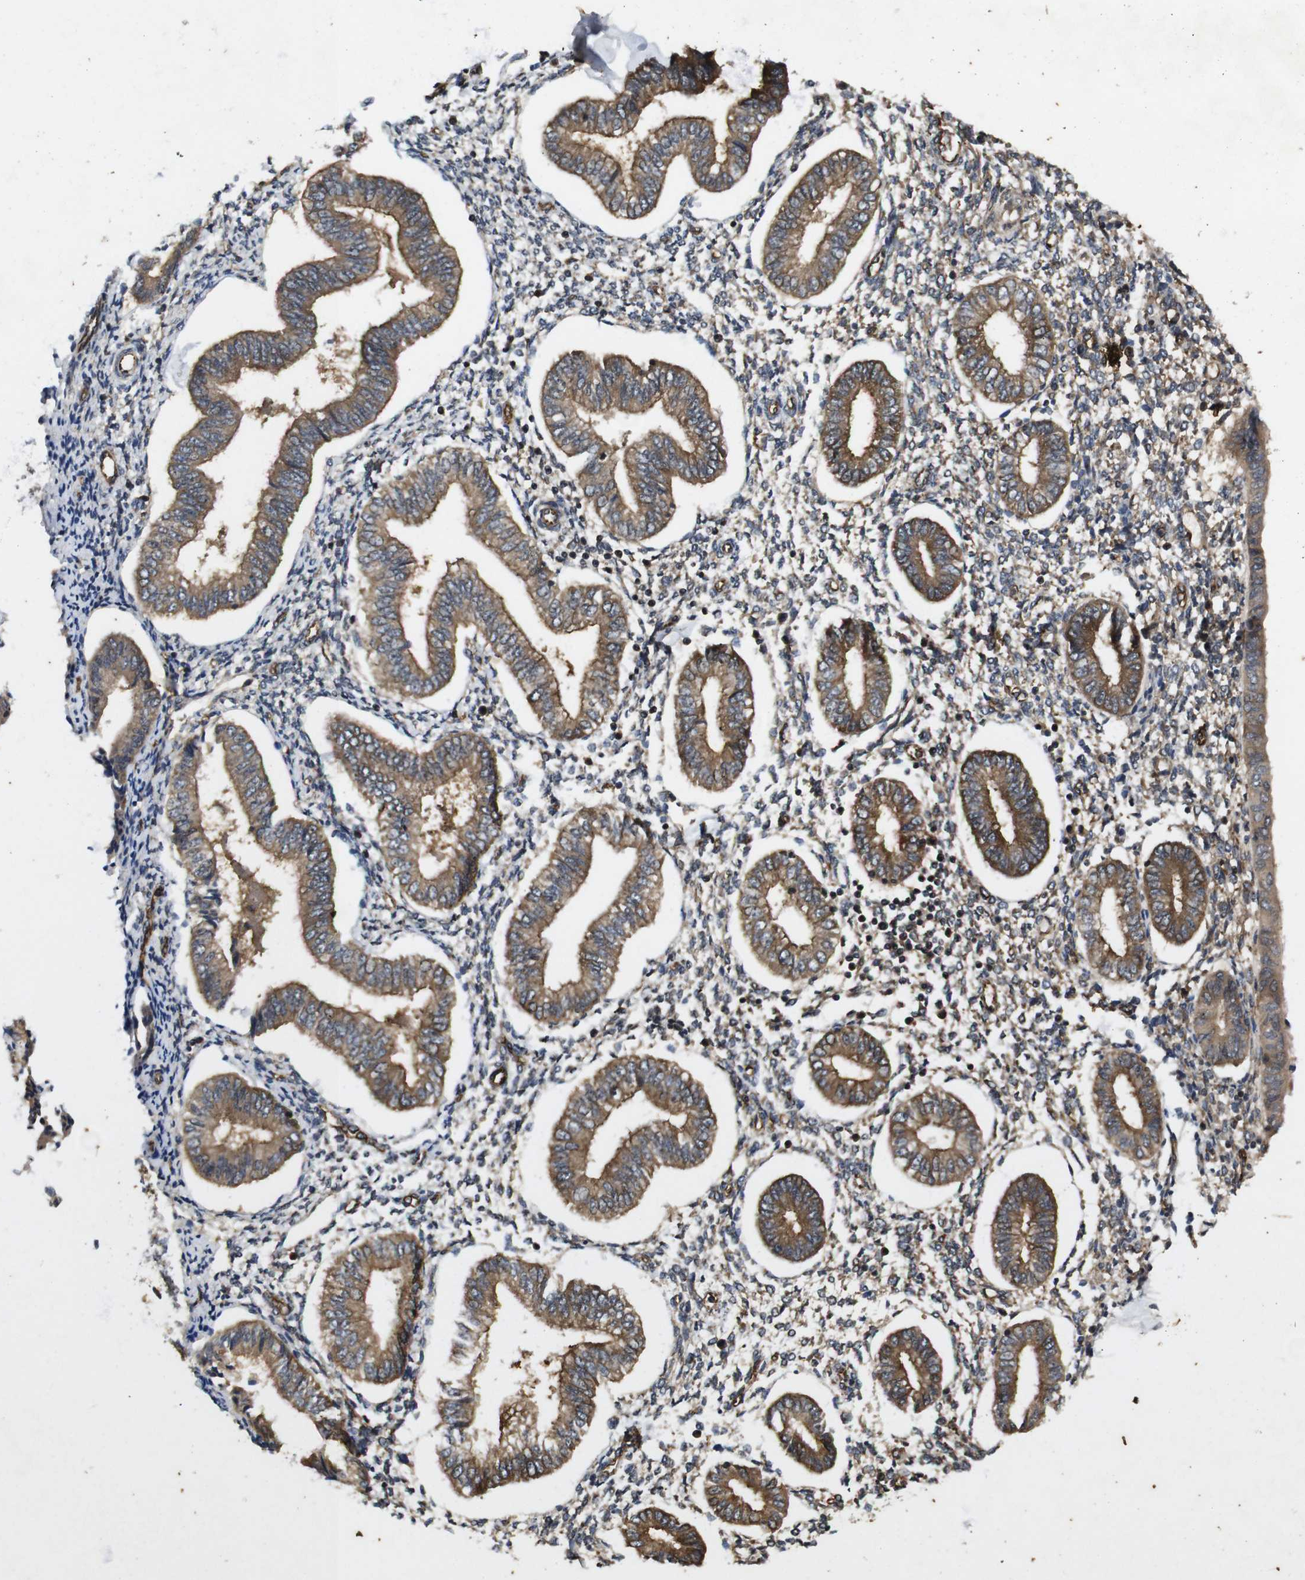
{"staining": {"intensity": "weak", "quantity": "25%-75%", "location": "cytoplasmic/membranous"}, "tissue": "endometrium", "cell_type": "Cells in endometrial stroma", "image_type": "normal", "snomed": [{"axis": "morphology", "description": "Normal tissue, NOS"}, {"axis": "topography", "description": "Endometrium"}], "caption": "Endometrium stained with DAB (3,3'-diaminobenzidine) immunohistochemistry (IHC) demonstrates low levels of weak cytoplasmic/membranous staining in approximately 25%-75% of cells in endometrial stroma.", "gene": "RIPK1", "patient": {"sex": "female", "age": 50}}